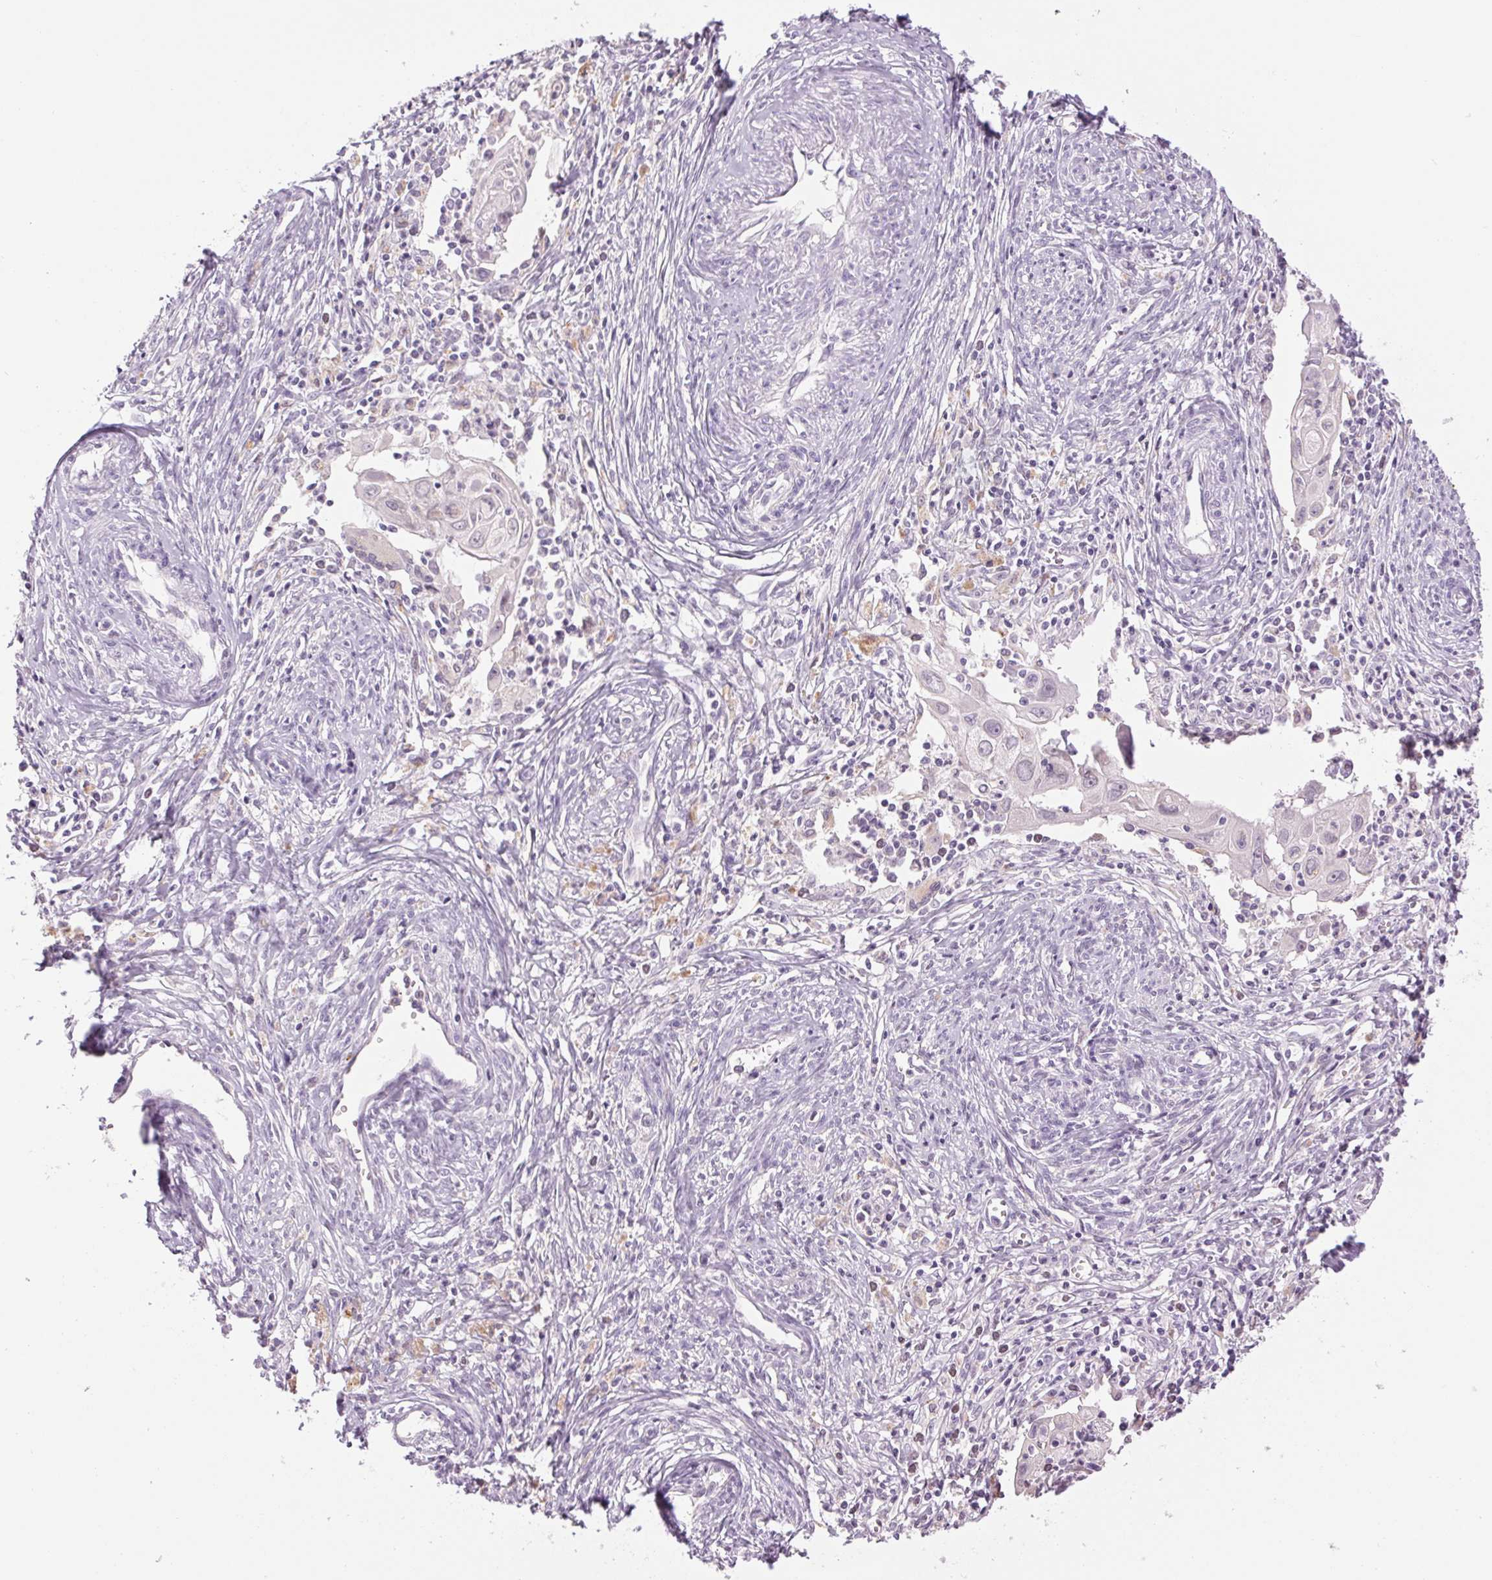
{"staining": {"intensity": "negative", "quantity": "none", "location": "none"}, "tissue": "cervical cancer", "cell_type": "Tumor cells", "image_type": "cancer", "snomed": [{"axis": "morphology", "description": "Squamous cell carcinoma, NOS"}, {"axis": "topography", "description": "Cervix"}], "caption": "Cervical cancer was stained to show a protein in brown. There is no significant expression in tumor cells. Nuclei are stained in blue.", "gene": "MPO", "patient": {"sex": "female", "age": 30}}